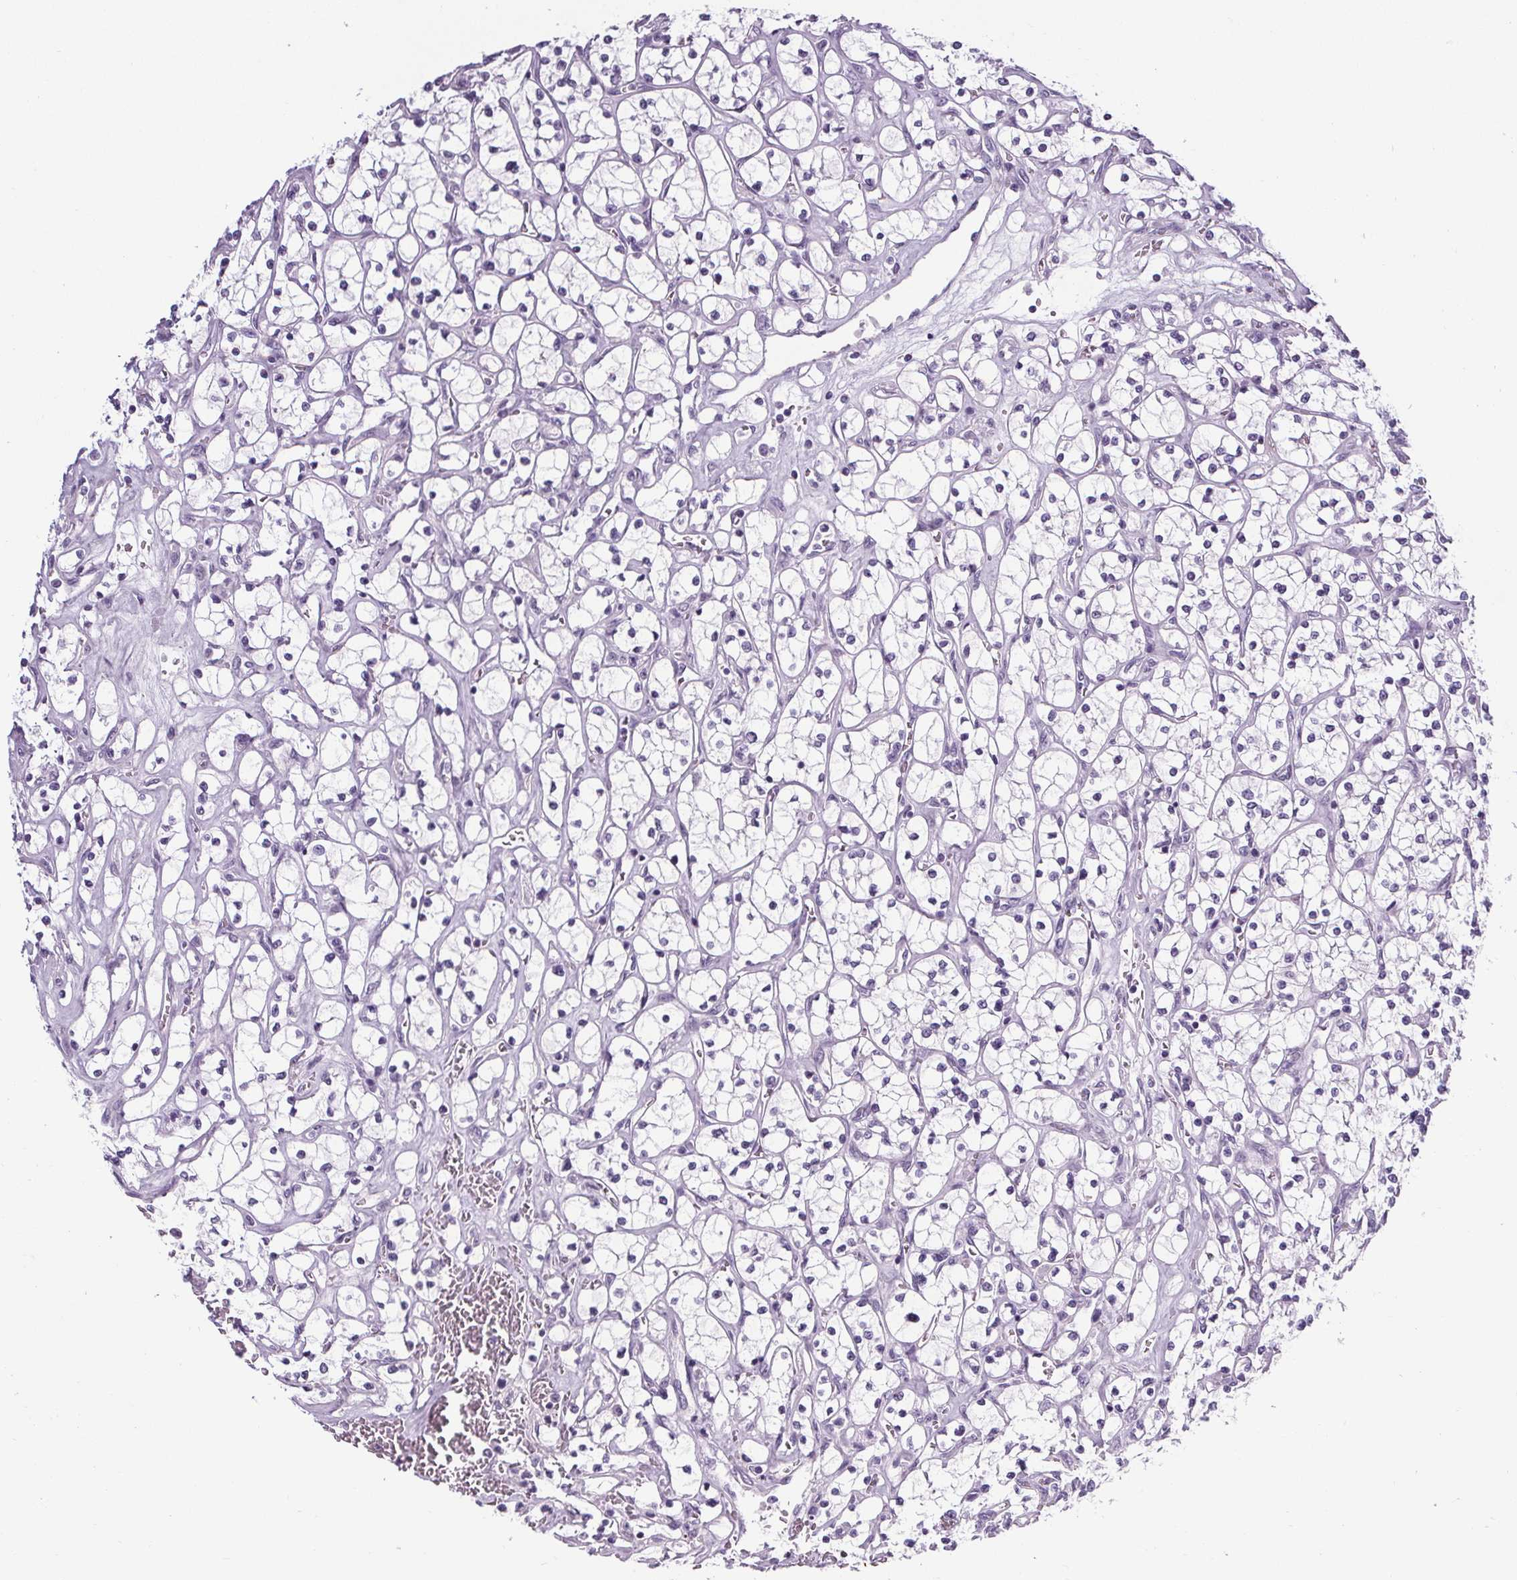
{"staining": {"intensity": "negative", "quantity": "none", "location": "none"}, "tissue": "renal cancer", "cell_type": "Tumor cells", "image_type": "cancer", "snomed": [{"axis": "morphology", "description": "Adenocarcinoma, NOS"}, {"axis": "topography", "description": "Kidney"}], "caption": "IHC of human renal cancer exhibits no expression in tumor cells.", "gene": "ELAVL2", "patient": {"sex": "female", "age": 64}}